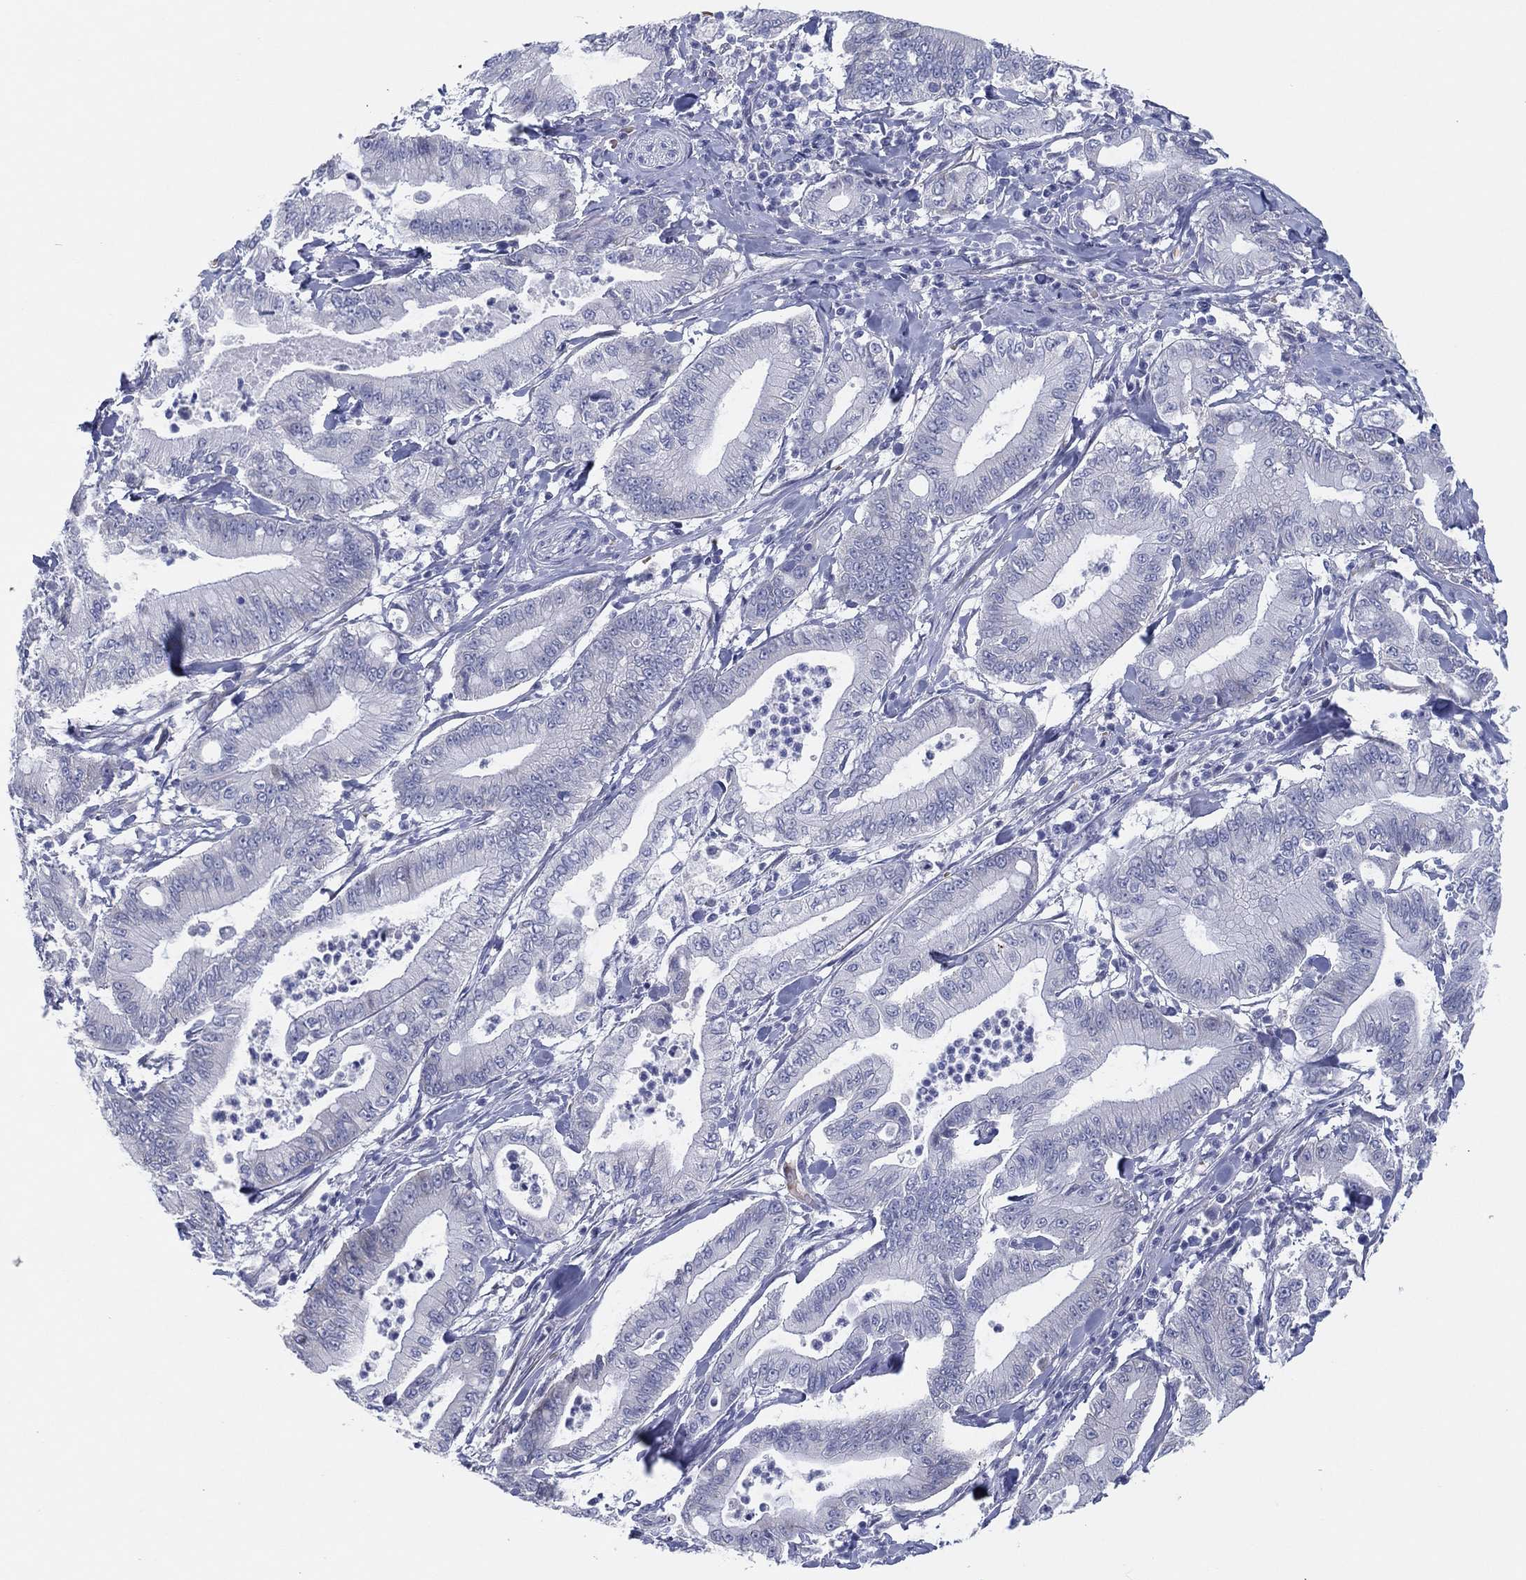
{"staining": {"intensity": "negative", "quantity": "none", "location": "none"}, "tissue": "pancreatic cancer", "cell_type": "Tumor cells", "image_type": "cancer", "snomed": [{"axis": "morphology", "description": "Adenocarcinoma, NOS"}, {"axis": "topography", "description": "Pancreas"}], "caption": "Tumor cells show no significant staining in pancreatic cancer.", "gene": "HEATR4", "patient": {"sex": "male", "age": 71}}